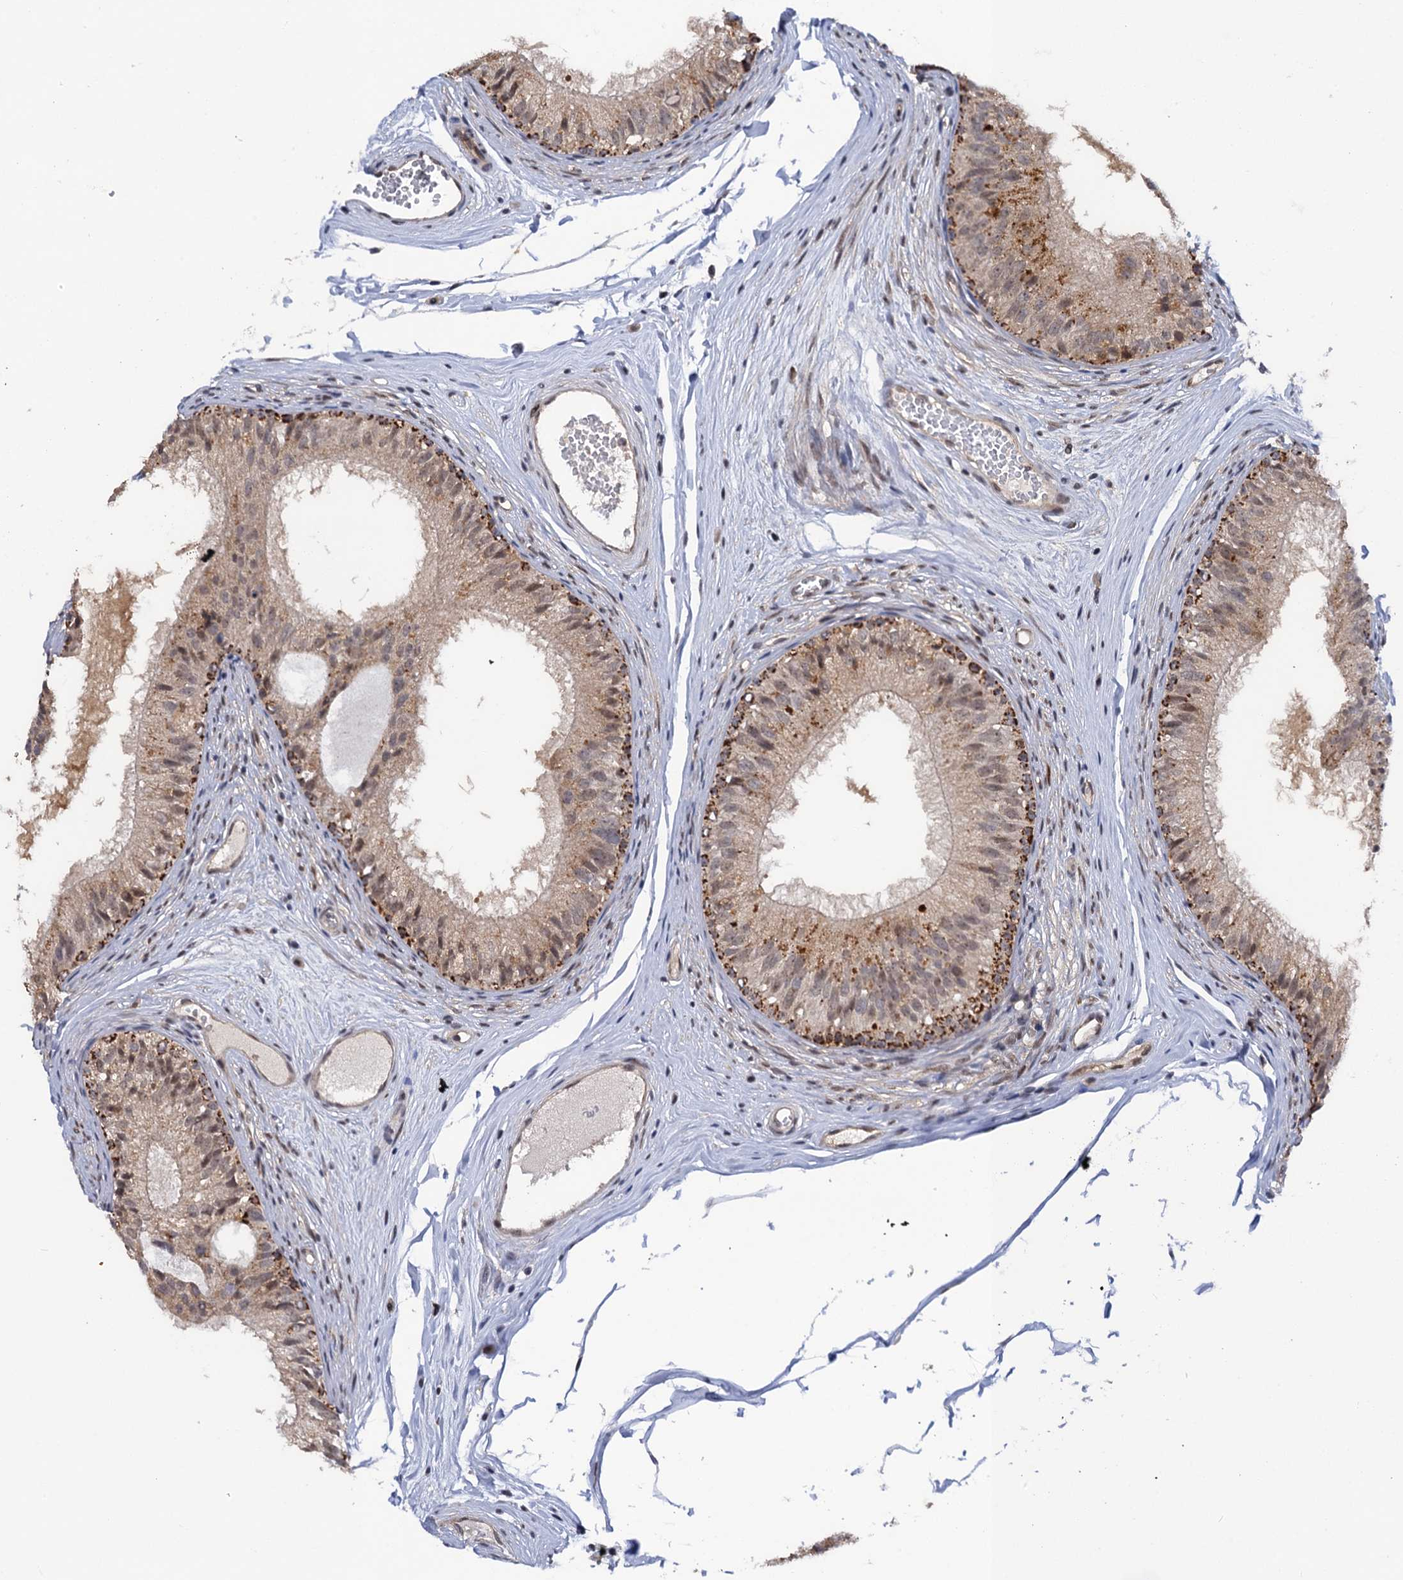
{"staining": {"intensity": "strong", "quantity": "25%-75%", "location": "cytoplasmic/membranous,nuclear"}, "tissue": "epididymis", "cell_type": "Glandular cells", "image_type": "normal", "snomed": [{"axis": "morphology", "description": "Normal tissue, NOS"}, {"axis": "morphology", "description": "Seminoma in situ"}, {"axis": "topography", "description": "Testis"}, {"axis": "topography", "description": "Epididymis"}], "caption": "Brown immunohistochemical staining in unremarkable epididymis reveals strong cytoplasmic/membranous,nuclear staining in approximately 25%-75% of glandular cells.", "gene": "ZAR1L", "patient": {"sex": "male", "age": 28}}